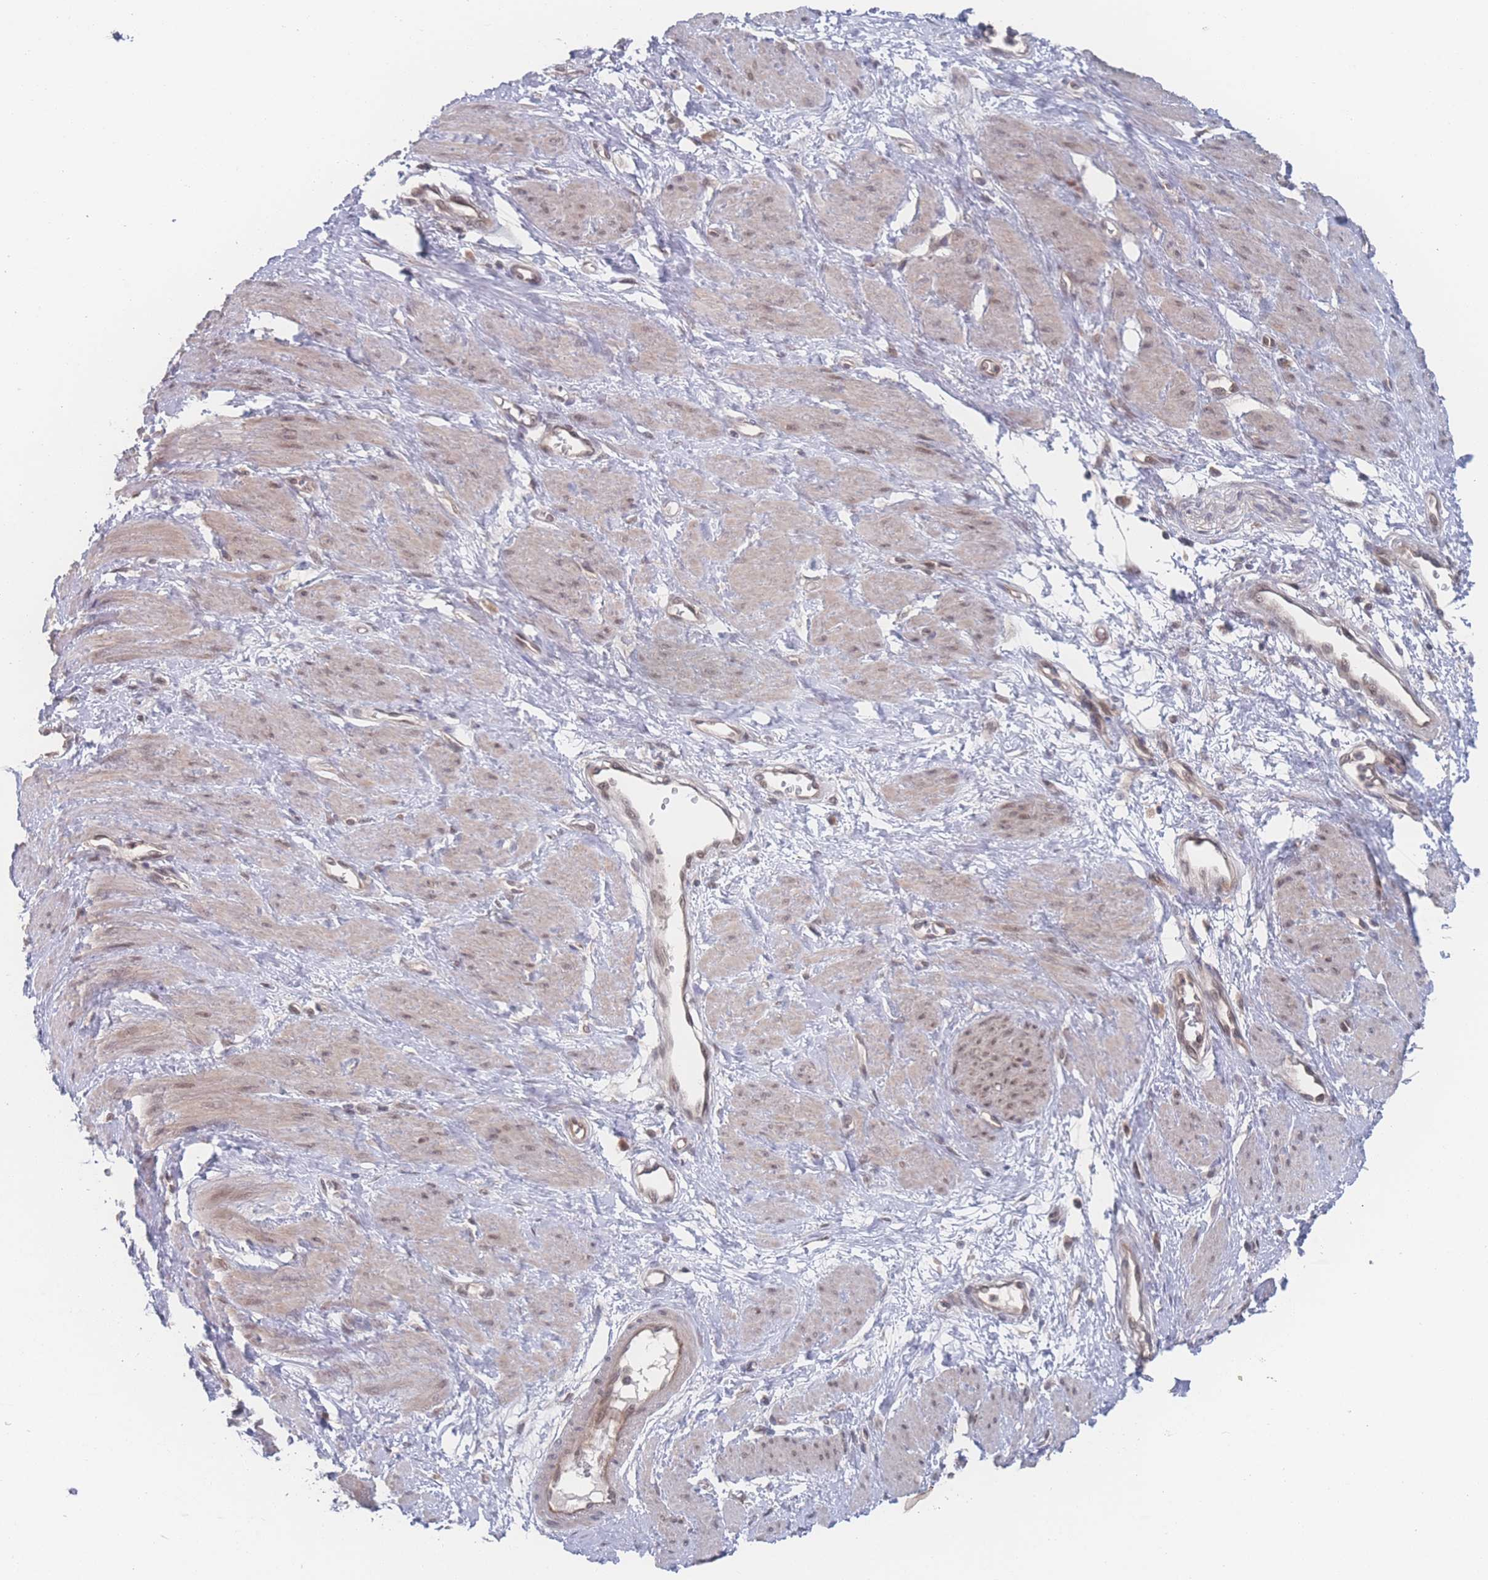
{"staining": {"intensity": "weak", "quantity": "25%-75%", "location": "cytoplasmic/membranous,nuclear"}, "tissue": "smooth muscle", "cell_type": "Smooth muscle cells", "image_type": "normal", "snomed": [{"axis": "morphology", "description": "Normal tissue, NOS"}, {"axis": "topography", "description": "Smooth muscle"}, {"axis": "topography", "description": "Uterus"}], "caption": "Immunohistochemistry of normal human smooth muscle shows low levels of weak cytoplasmic/membranous,nuclear expression in approximately 25%-75% of smooth muscle cells. The protein of interest is stained brown, and the nuclei are stained in blue (DAB (3,3'-diaminobenzidine) IHC with brightfield microscopy, high magnification).", "gene": "NBEAL1", "patient": {"sex": "female", "age": 39}}